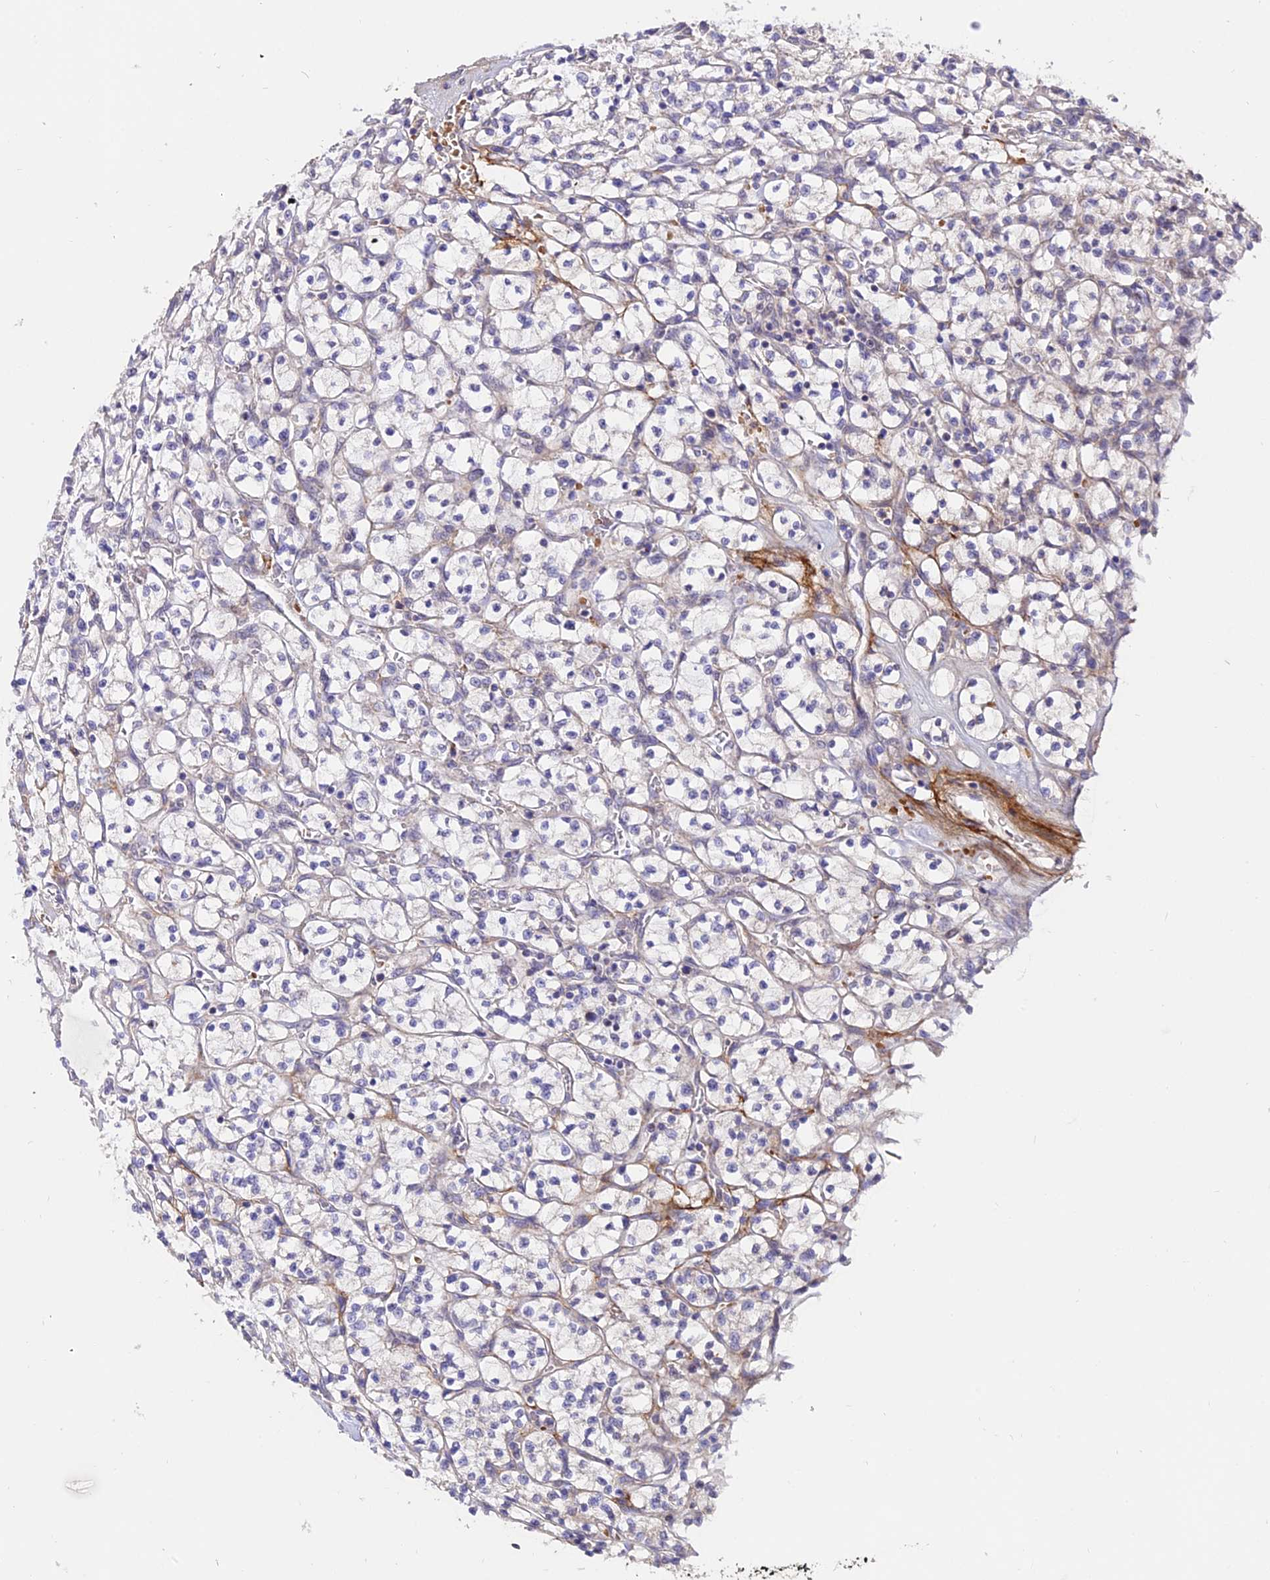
{"staining": {"intensity": "negative", "quantity": "none", "location": "none"}, "tissue": "renal cancer", "cell_type": "Tumor cells", "image_type": "cancer", "snomed": [{"axis": "morphology", "description": "Adenocarcinoma, NOS"}, {"axis": "topography", "description": "Kidney"}], "caption": "High power microscopy image of an IHC image of renal cancer (adenocarcinoma), revealing no significant staining in tumor cells. (Brightfield microscopy of DAB immunohistochemistry at high magnification).", "gene": "WDR5B", "patient": {"sex": "female", "age": 64}}